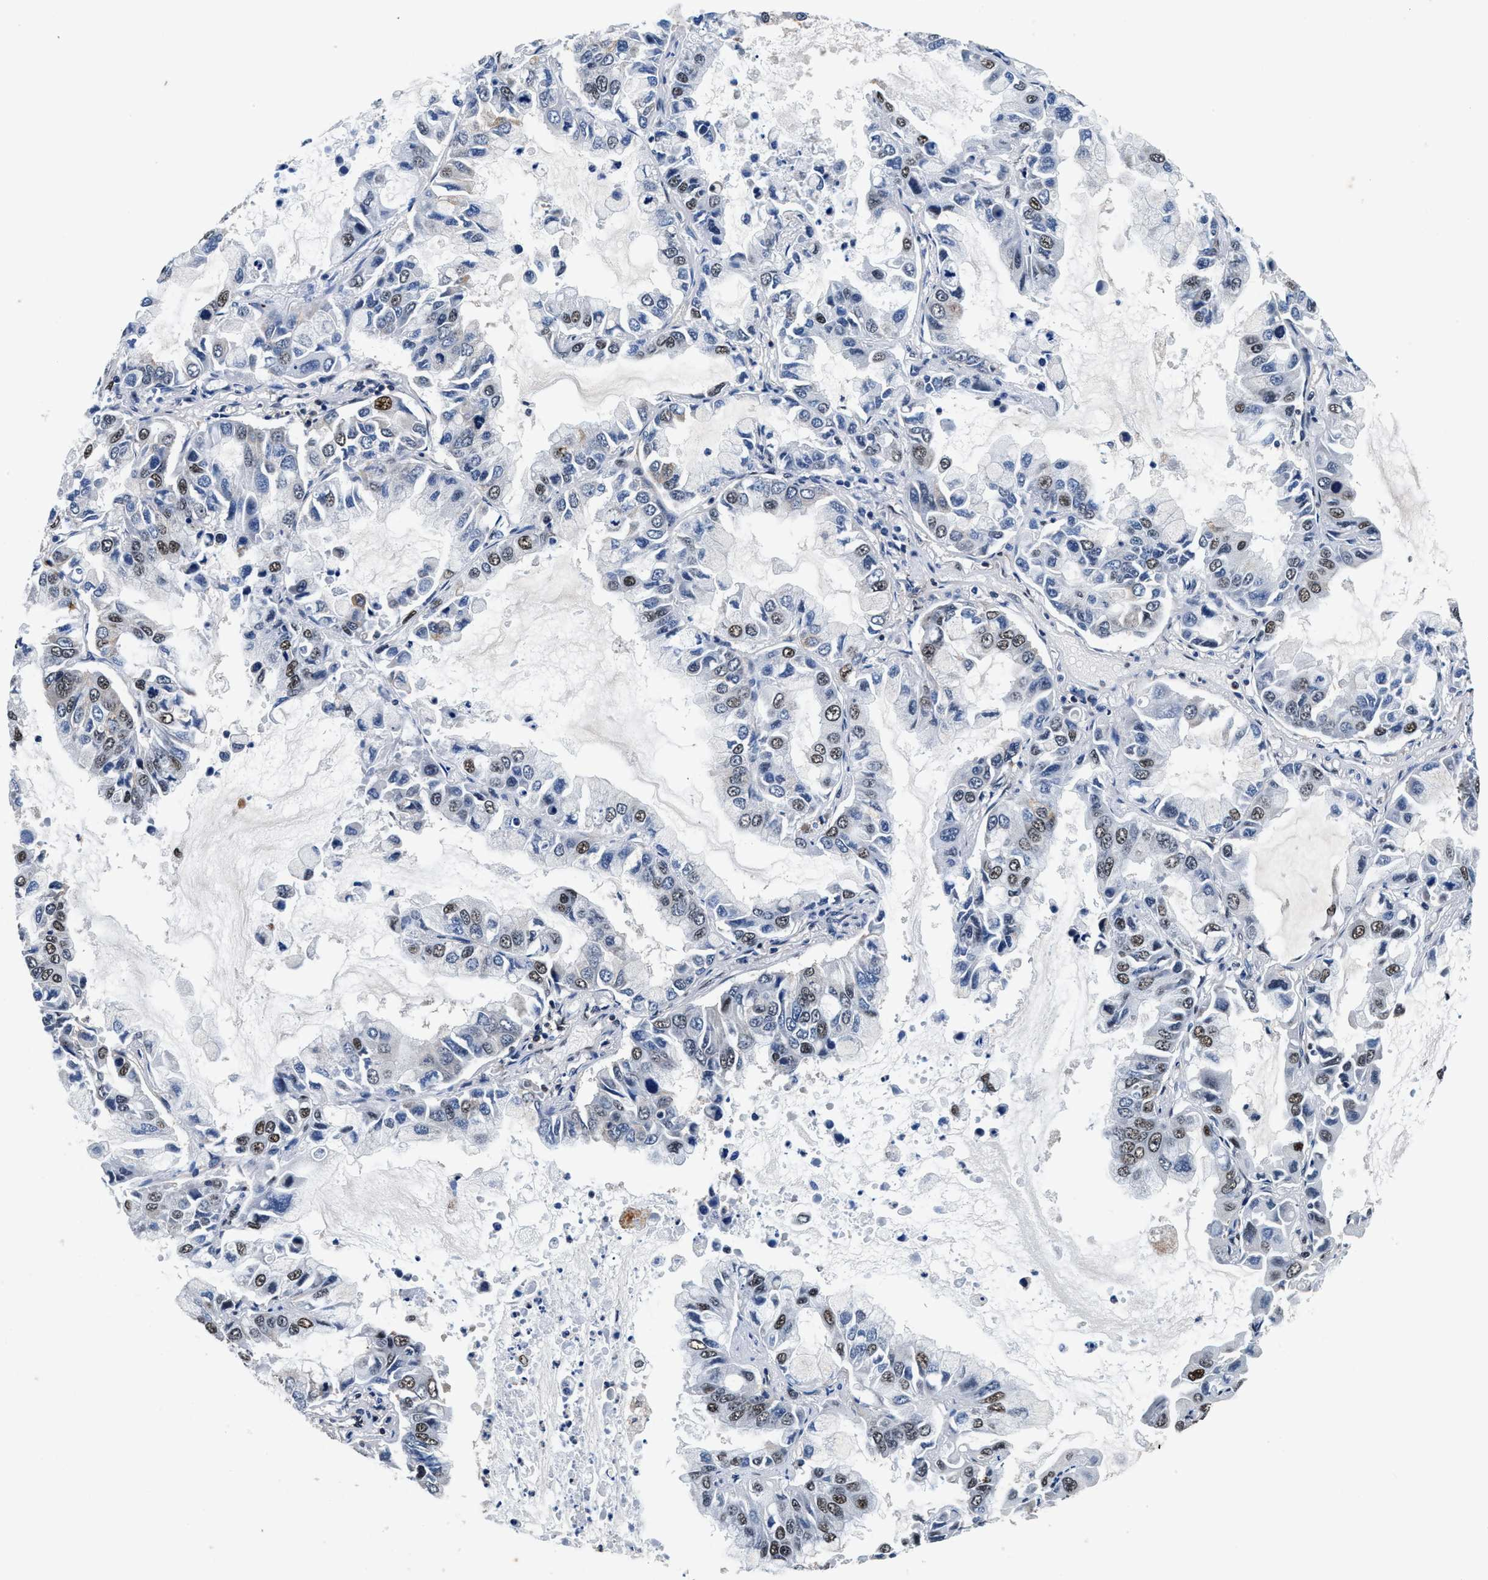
{"staining": {"intensity": "moderate", "quantity": "25%-75%", "location": "nuclear"}, "tissue": "lung cancer", "cell_type": "Tumor cells", "image_type": "cancer", "snomed": [{"axis": "morphology", "description": "Adenocarcinoma, NOS"}, {"axis": "topography", "description": "Lung"}], "caption": "High-magnification brightfield microscopy of adenocarcinoma (lung) stained with DAB (3,3'-diaminobenzidine) (brown) and counterstained with hematoxylin (blue). tumor cells exhibit moderate nuclear staining is present in approximately25%-75% of cells.", "gene": "USP16", "patient": {"sex": "male", "age": 64}}